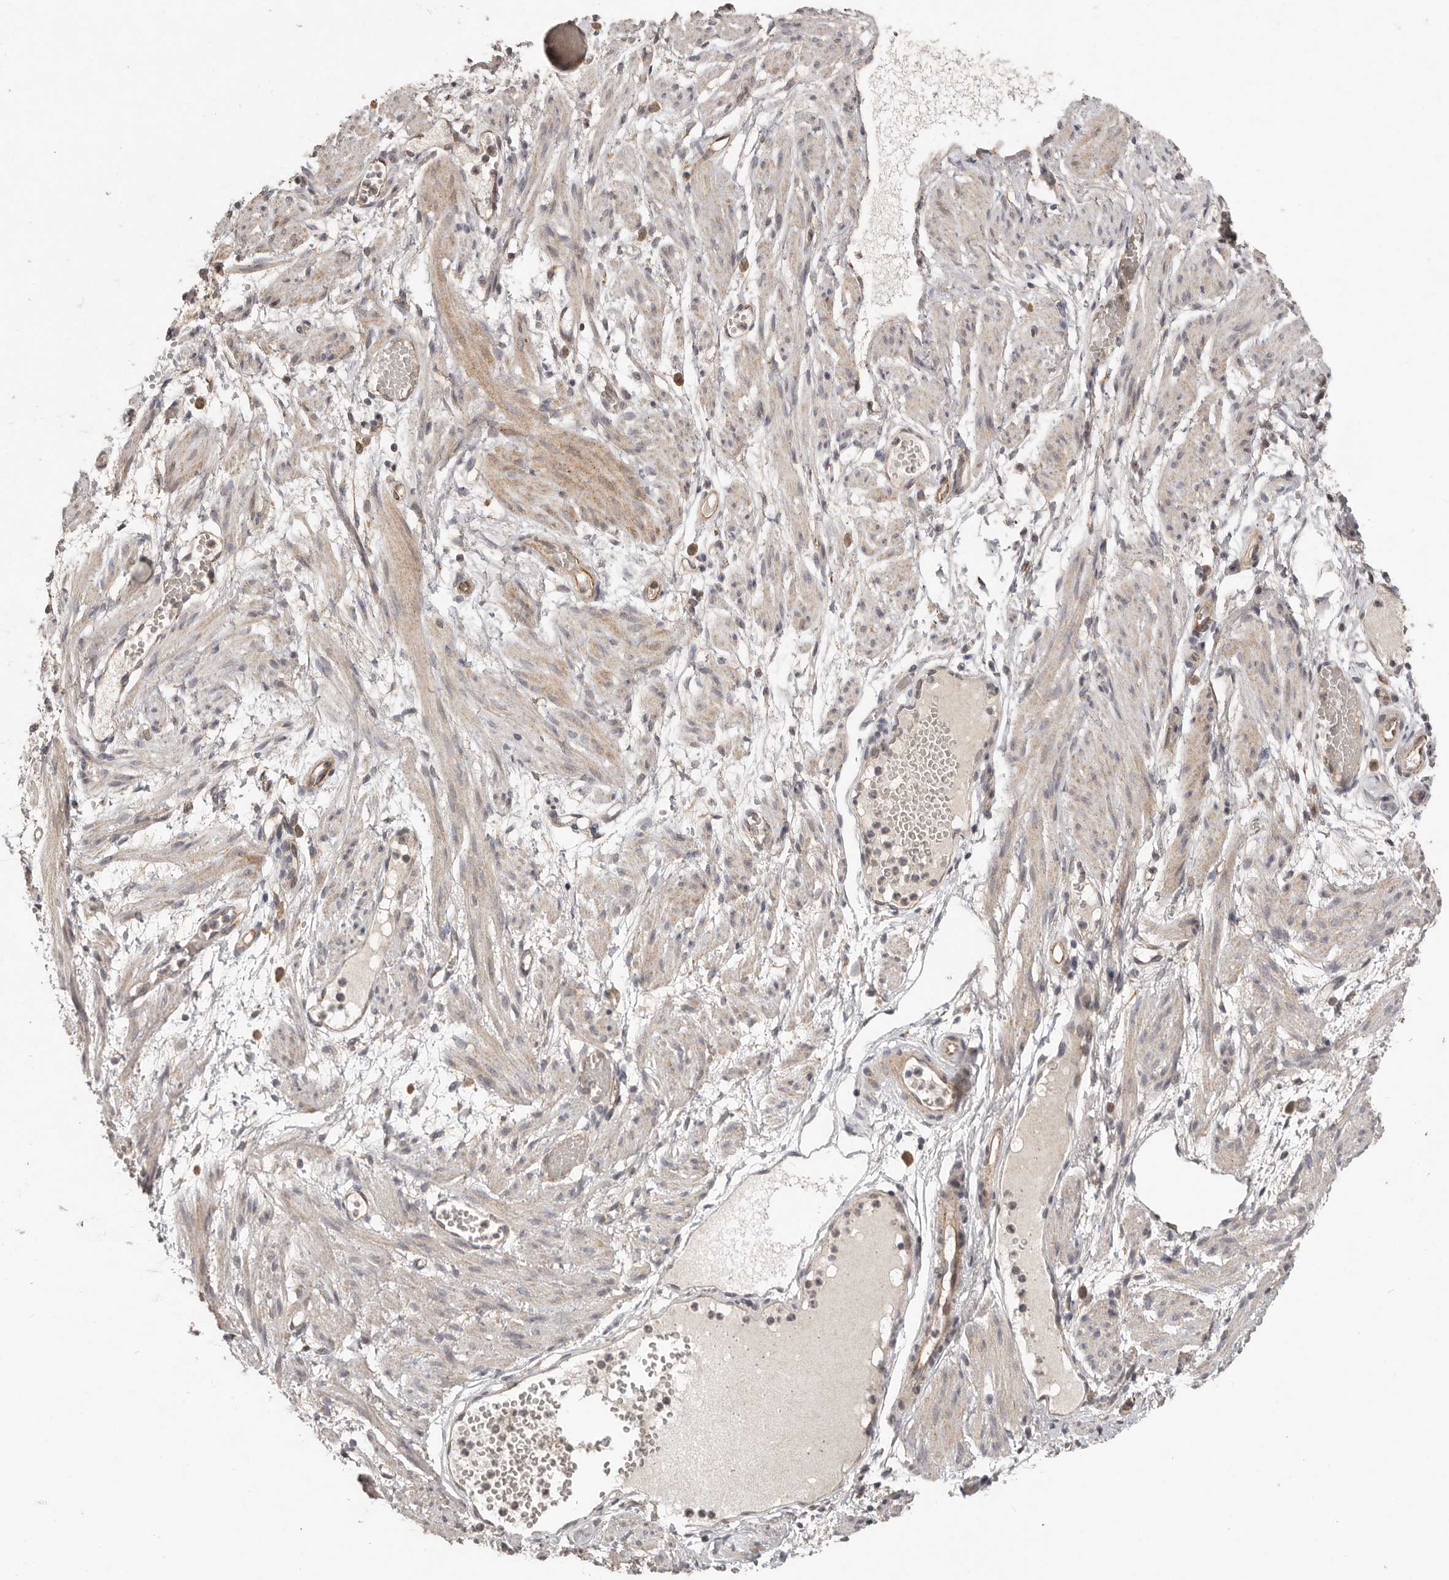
{"staining": {"intensity": "weak", "quantity": ">75%", "location": "cytoplasmic/membranous"}, "tissue": "adipose tissue", "cell_type": "Adipocytes", "image_type": "normal", "snomed": [{"axis": "morphology", "description": "Normal tissue, NOS"}, {"axis": "topography", "description": "Smooth muscle"}, {"axis": "topography", "description": "Peripheral nerve tissue"}], "caption": "Adipose tissue was stained to show a protein in brown. There is low levels of weak cytoplasmic/membranous positivity in about >75% of adipocytes. The staining was performed using DAB (3,3'-diaminobenzidine), with brown indicating positive protein expression. Nuclei are stained blue with hematoxylin.", "gene": "PLOD2", "patient": {"sex": "female", "age": 39}}